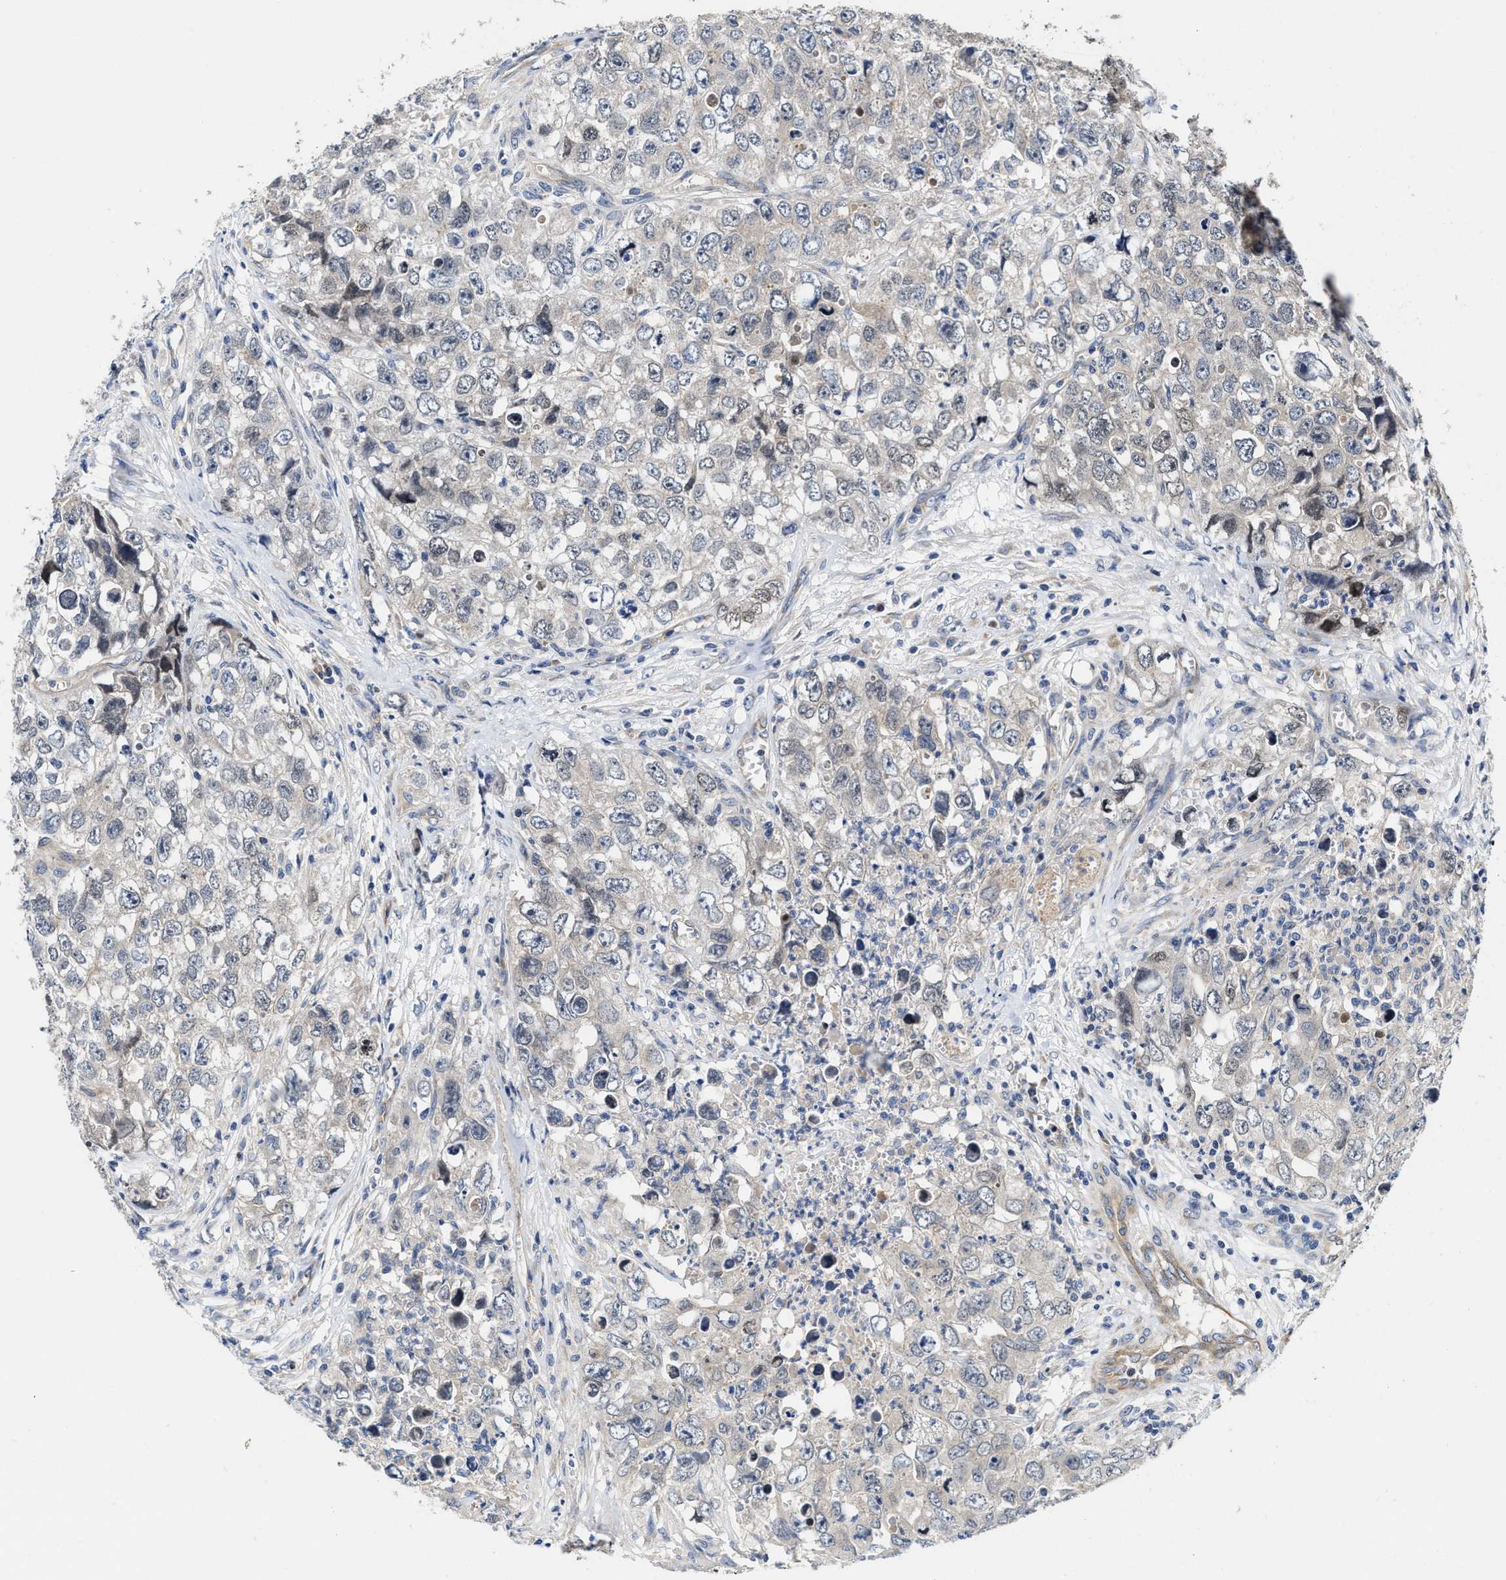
{"staining": {"intensity": "negative", "quantity": "none", "location": "none"}, "tissue": "testis cancer", "cell_type": "Tumor cells", "image_type": "cancer", "snomed": [{"axis": "morphology", "description": "Seminoma, NOS"}, {"axis": "morphology", "description": "Carcinoma, Embryonal, NOS"}, {"axis": "topography", "description": "Testis"}], "caption": "Micrograph shows no significant protein positivity in tumor cells of testis cancer (embryonal carcinoma).", "gene": "TRAF6", "patient": {"sex": "male", "age": 43}}